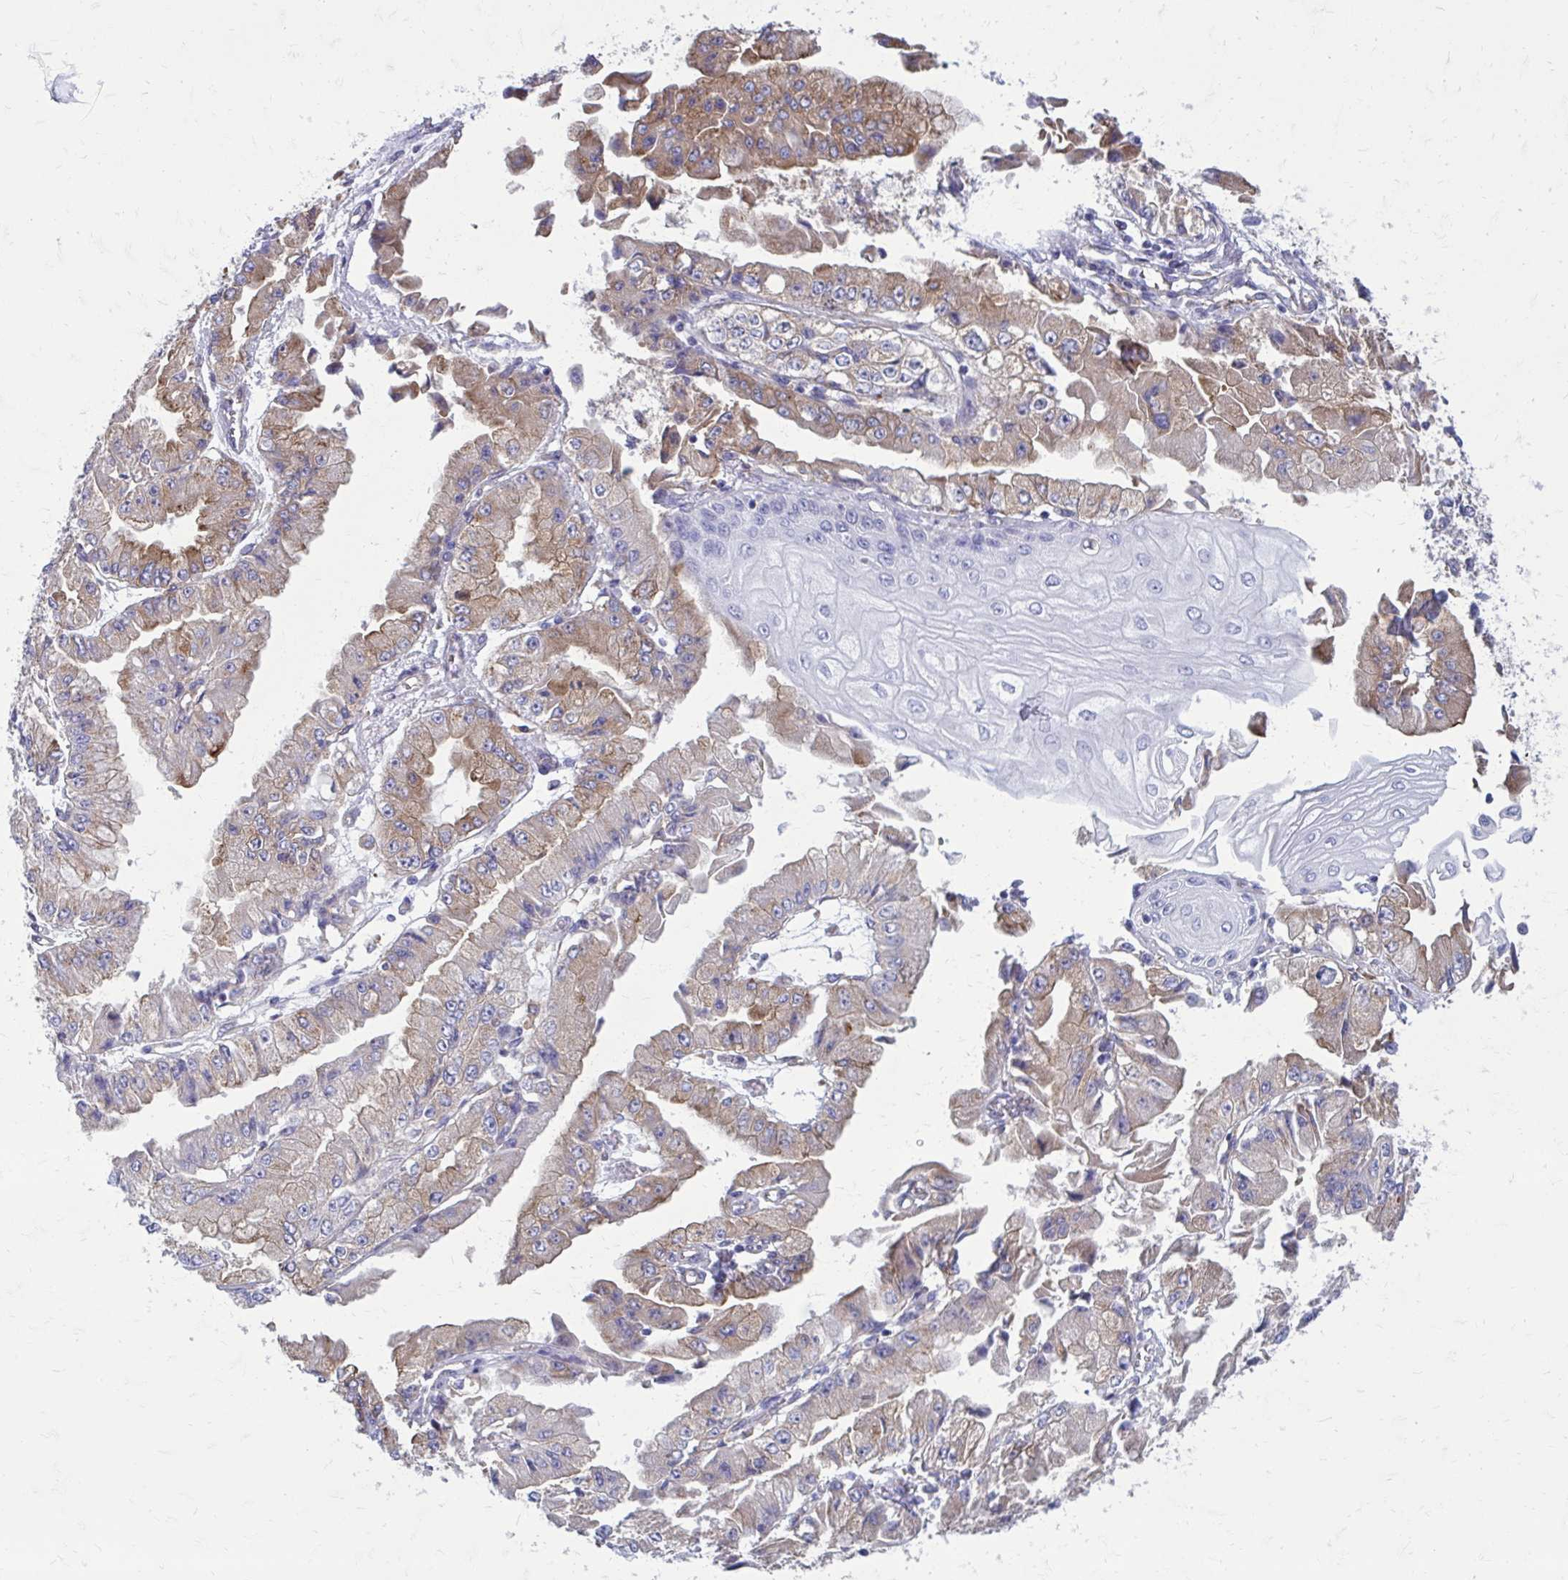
{"staining": {"intensity": "moderate", "quantity": "25%-75%", "location": "cytoplasmic/membranous"}, "tissue": "stomach cancer", "cell_type": "Tumor cells", "image_type": "cancer", "snomed": [{"axis": "morphology", "description": "Adenocarcinoma, NOS"}, {"axis": "topography", "description": "Stomach, upper"}], "caption": "Human stomach adenocarcinoma stained for a protein (brown) exhibits moderate cytoplasmic/membranous positive expression in about 25%-75% of tumor cells.", "gene": "CLTA", "patient": {"sex": "female", "age": 74}}